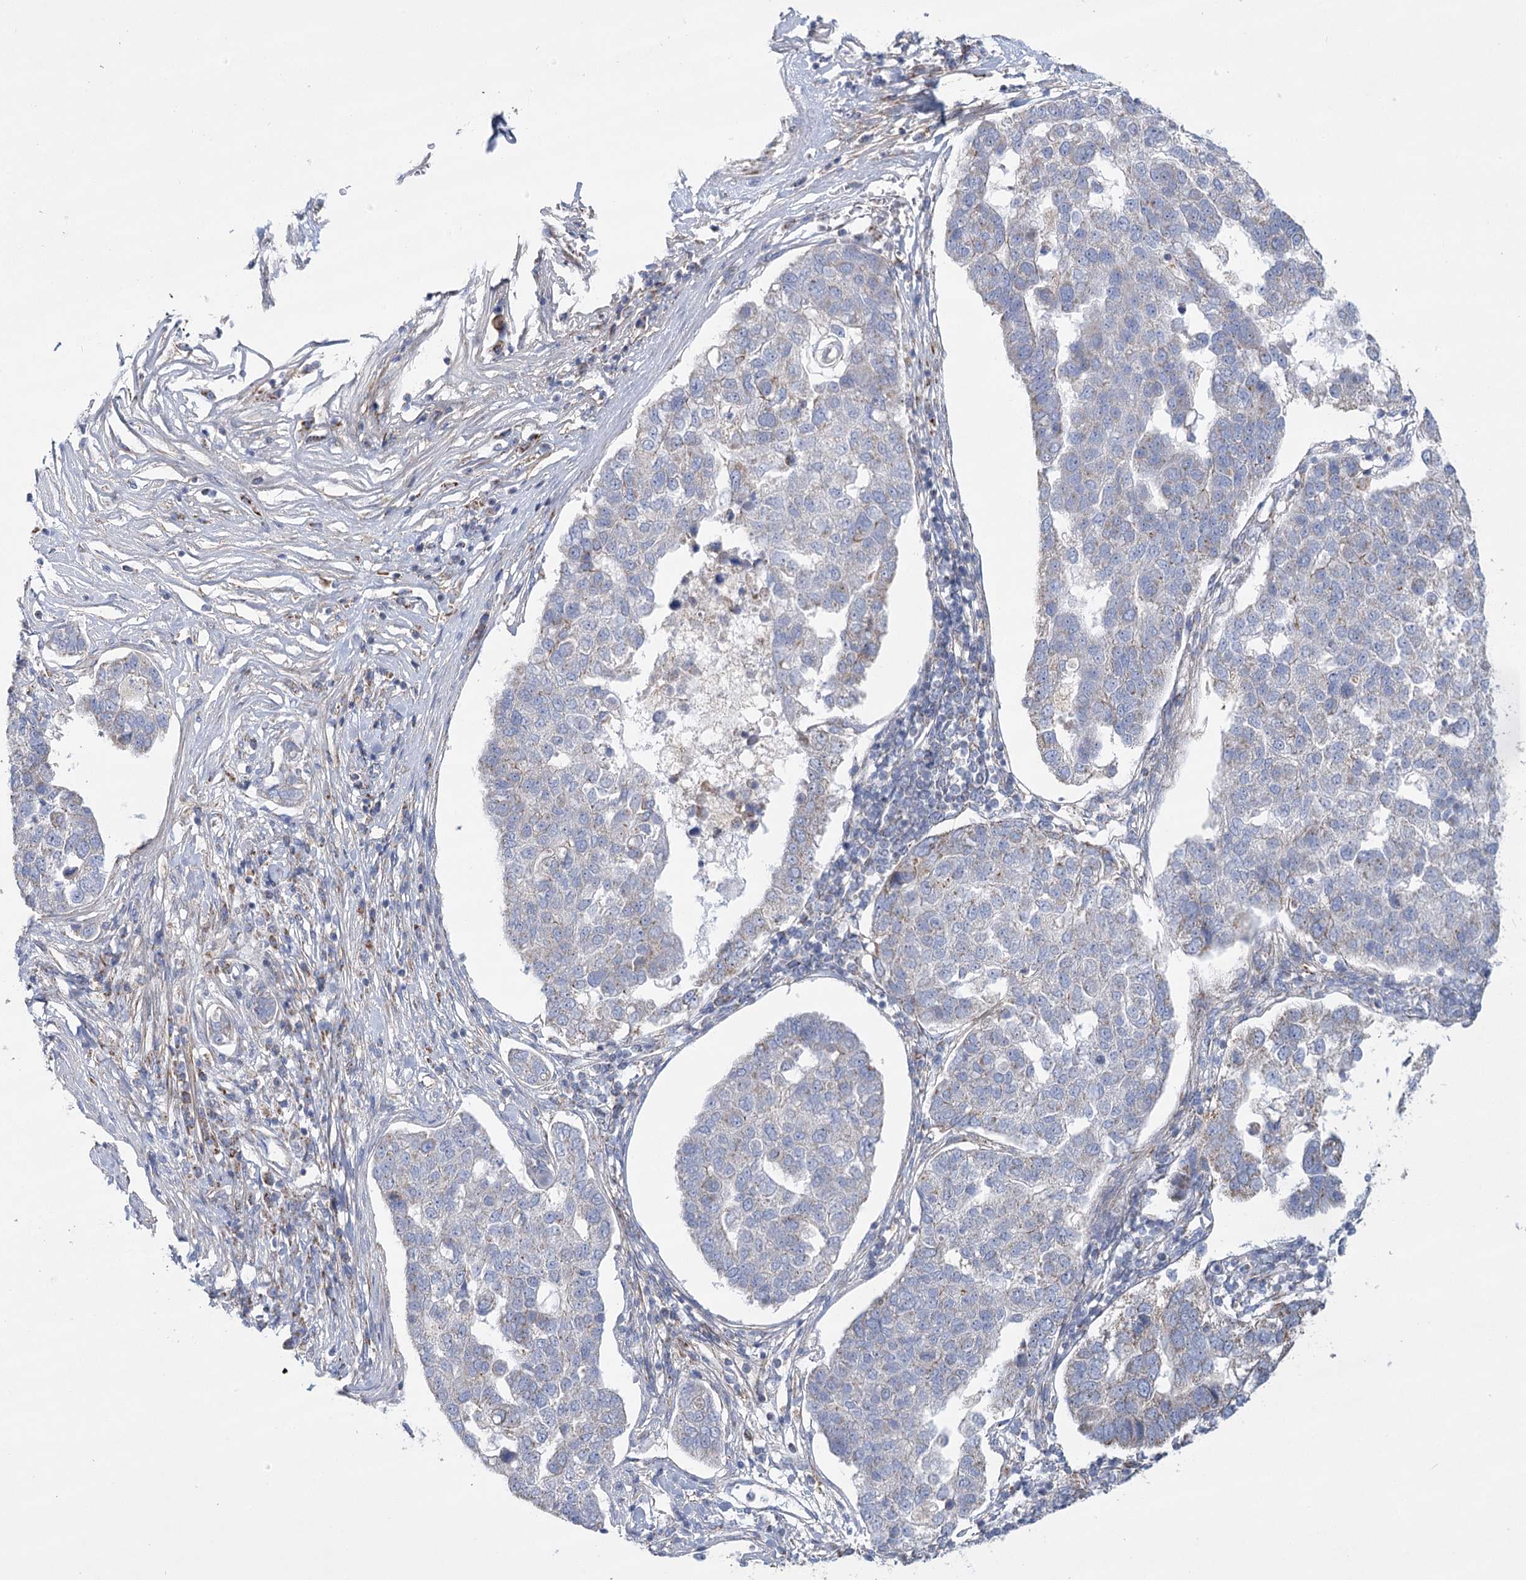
{"staining": {"intensity": "negative", "quantity": "none", "location": "none"}, "tissue": "pancreatic cancer", "cell_type": "Tumor cells", "image_type": "cancer", "snomed": [{"axis": "morphology", "description": "Adenocarcinoma, NOS"}, {"axis": "topography", "description": "Pancreas"}], "caption": "Protein analysis of pancreatic cancer shows no significant positivity in tumor cells. (IHC, brightfield microscopy, high magnification).", "gene": "SNX7", "patient": {"sex": "female", "age": 61}}